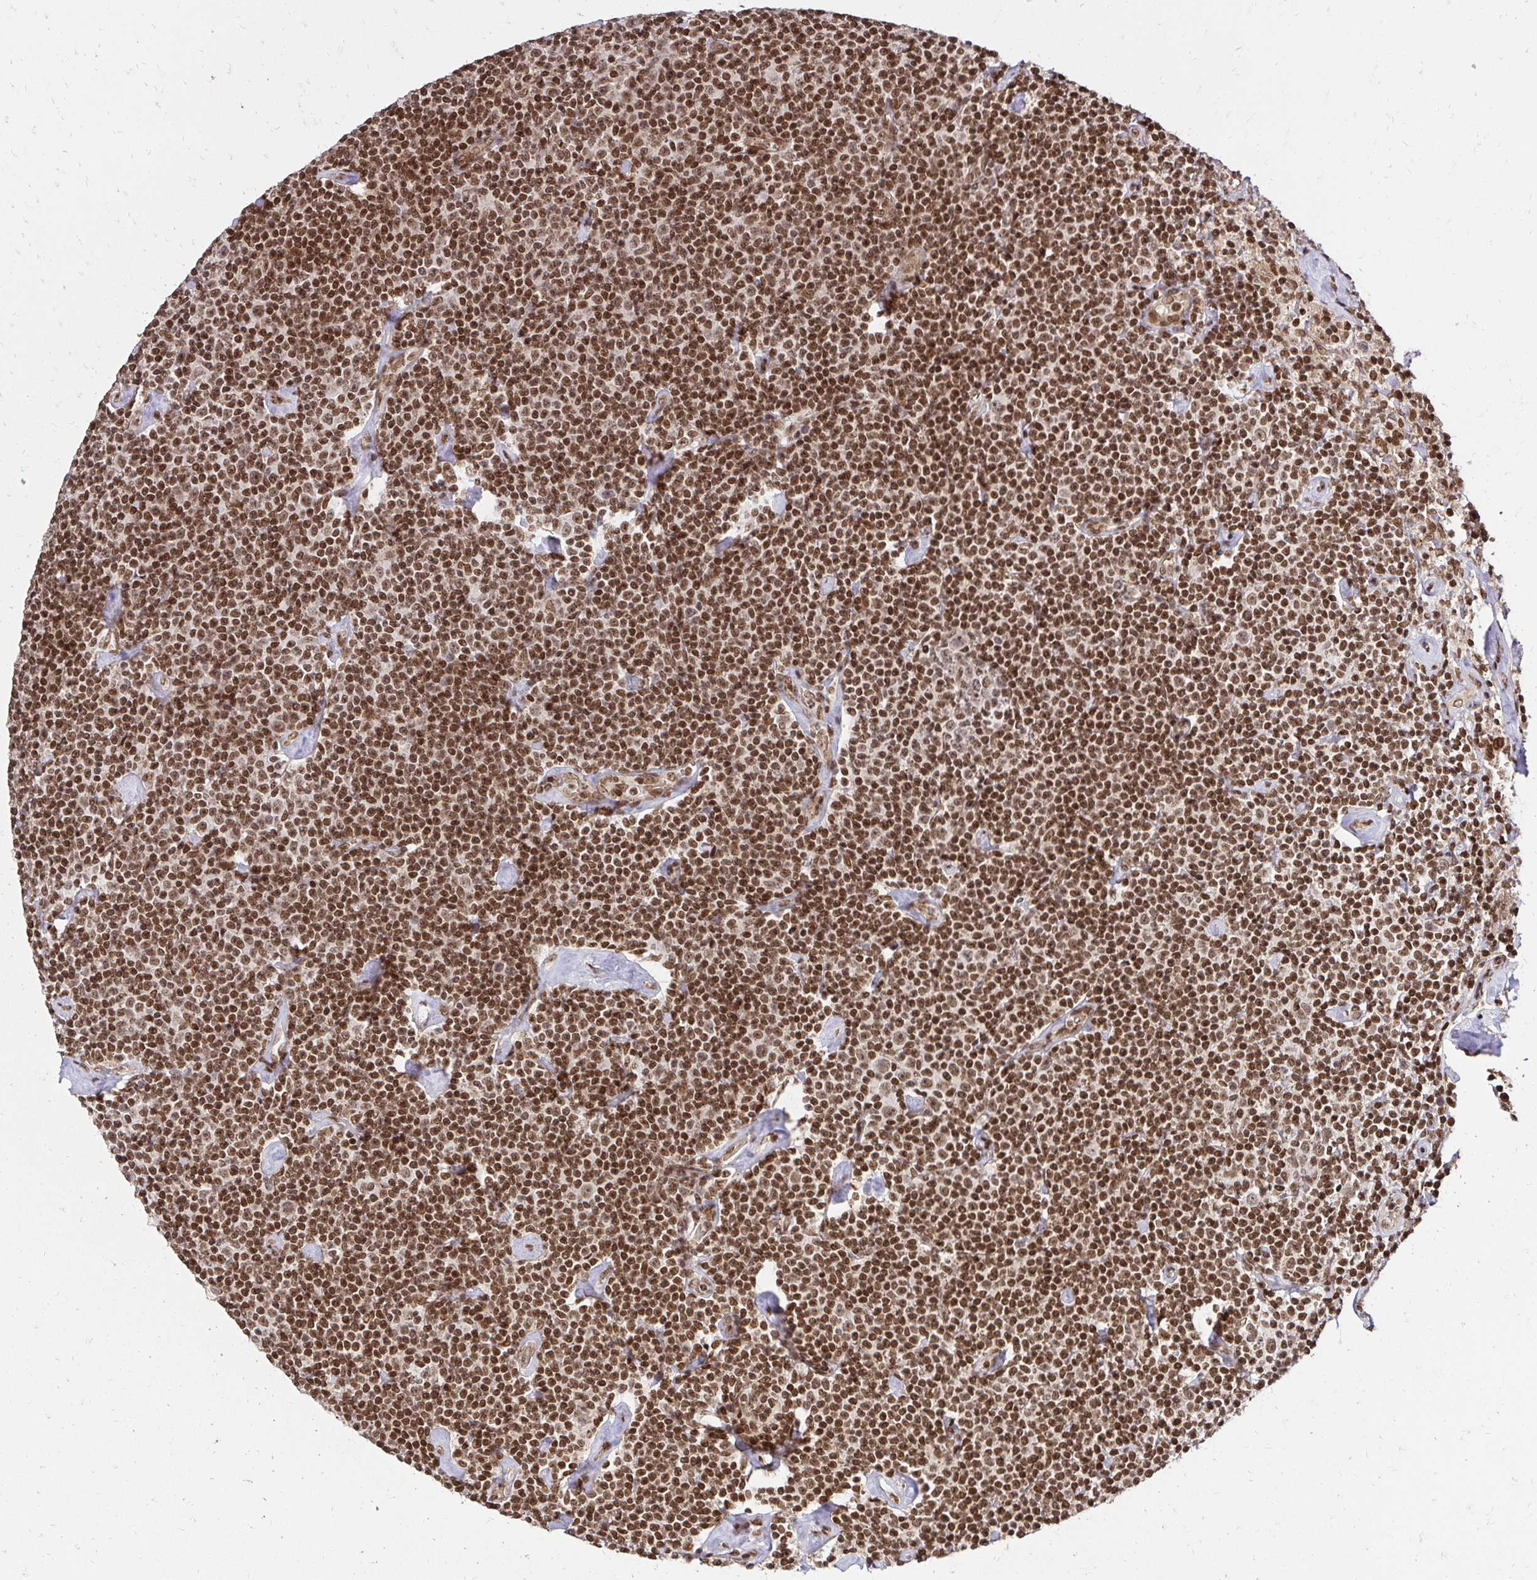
{"staining": {"intensity": "strong", "quantity": ">75%", "location": "nuclear"}, "tissue": "lymphoma", "cell_type": "Tumor cells", "image_type": "cancer", "snomed": [{"axis": "morphology", "description": "Malignant lymphoma, non-Hodgkin's type, Low grade"}, {"axis": "topography", "description": "Lymph node"}], "caption": "Tumor cells demonstrate strong nuclear expression in about >75% of cells in malignant lymphoma, non-Hodgkin's type (low-grade).", "gene": "GLYR1", "patient": {"sex": "male", "age": 81}}